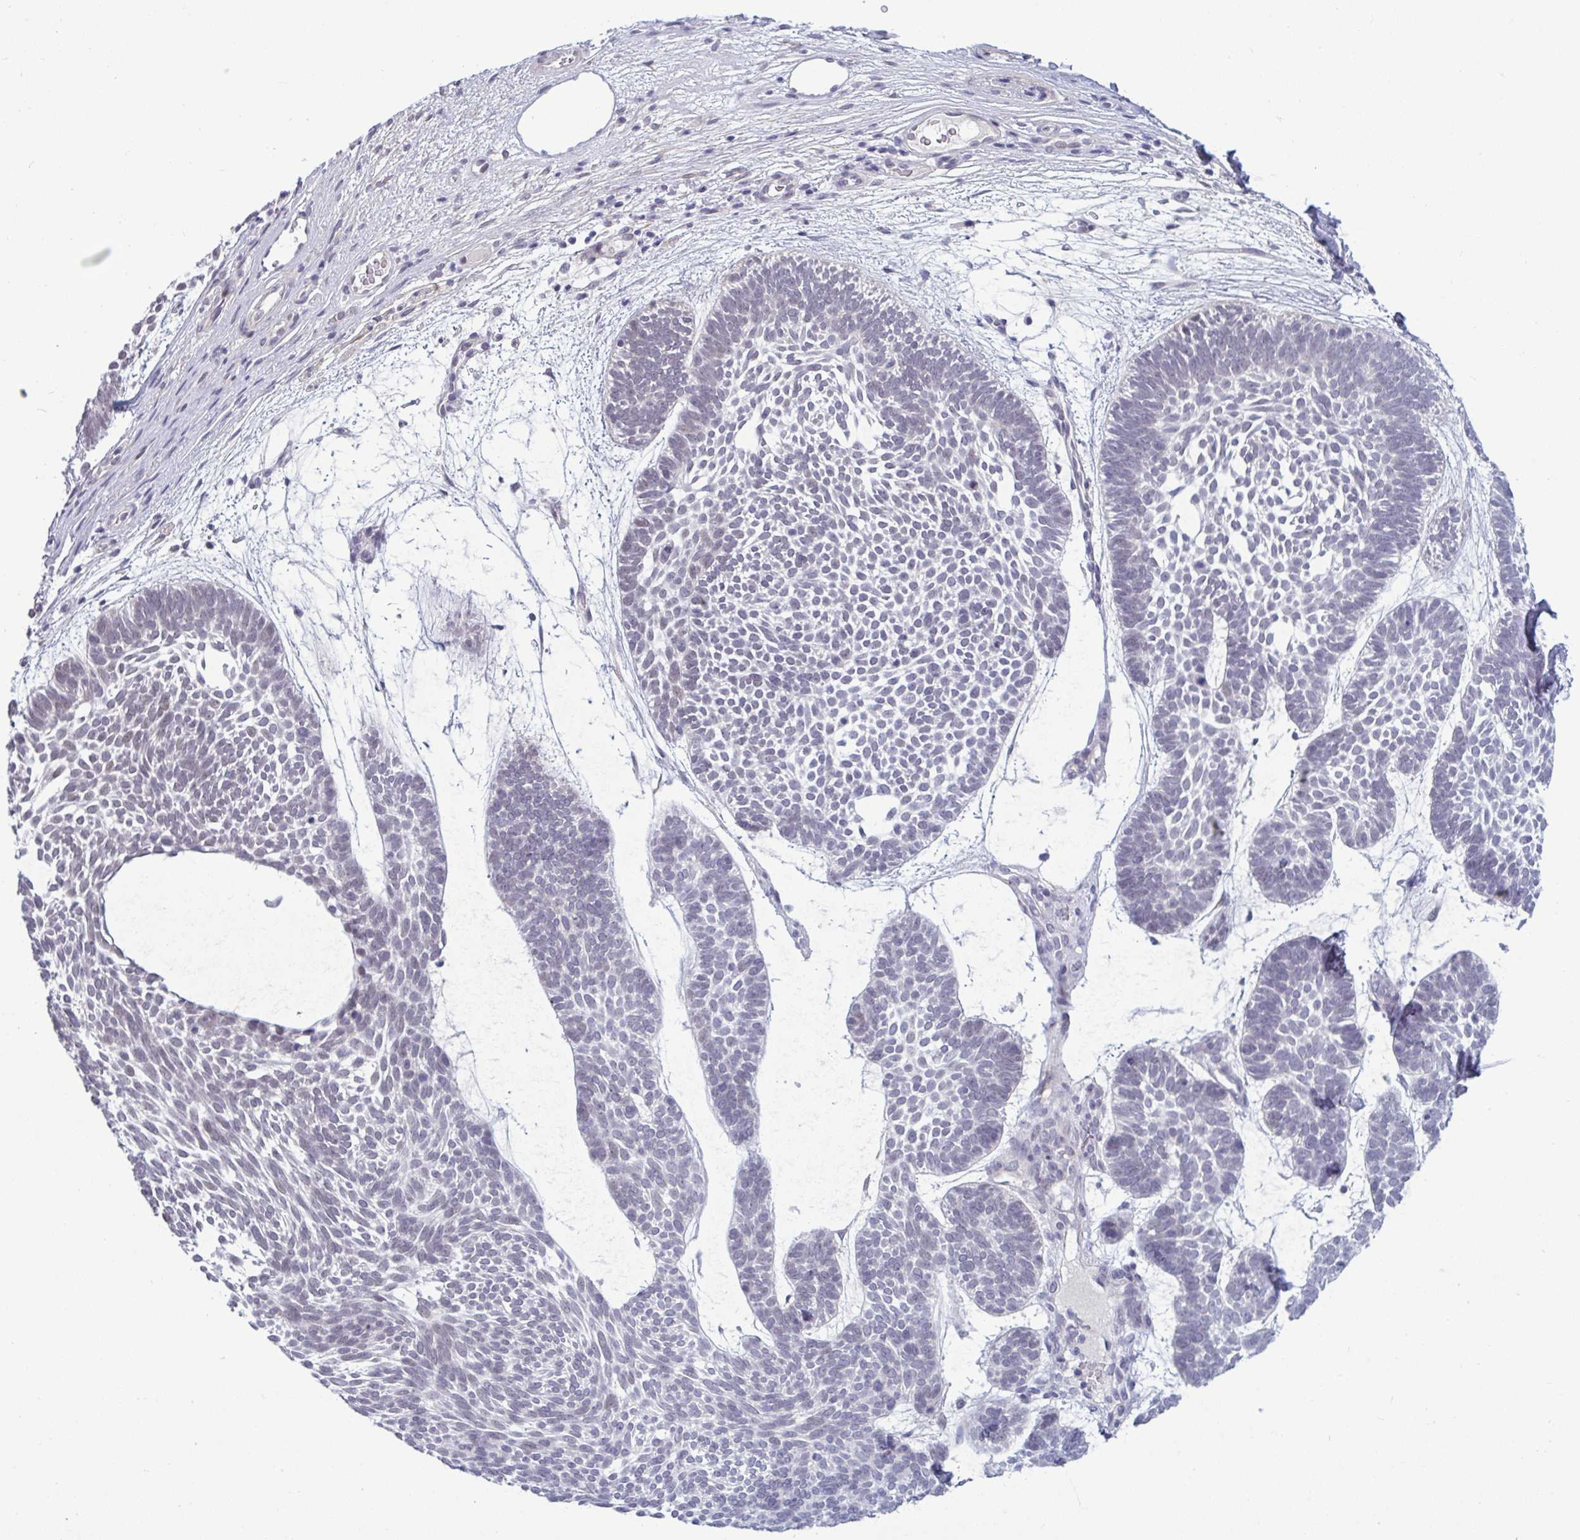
{"staining": {"intensity": "negative", "quantity": "none", "location": "none"}, "tissue": "skin cancer", "cell_type": "Tumor cells", "image_type": "cancer", "snomed": [{"axis": "morphology", "description": "Basal cell carcinoma"}, {"axis": "topography", "description": "Skin"}, {"axis": "topography", "description": "Skin of face"}], "caption": "Protein analysis of basal cell carcinoma (skin) reveals no significant staining in tumor cells.", "gene": "TCEAL8", "patient": {"sex": "male", "age": 83}}